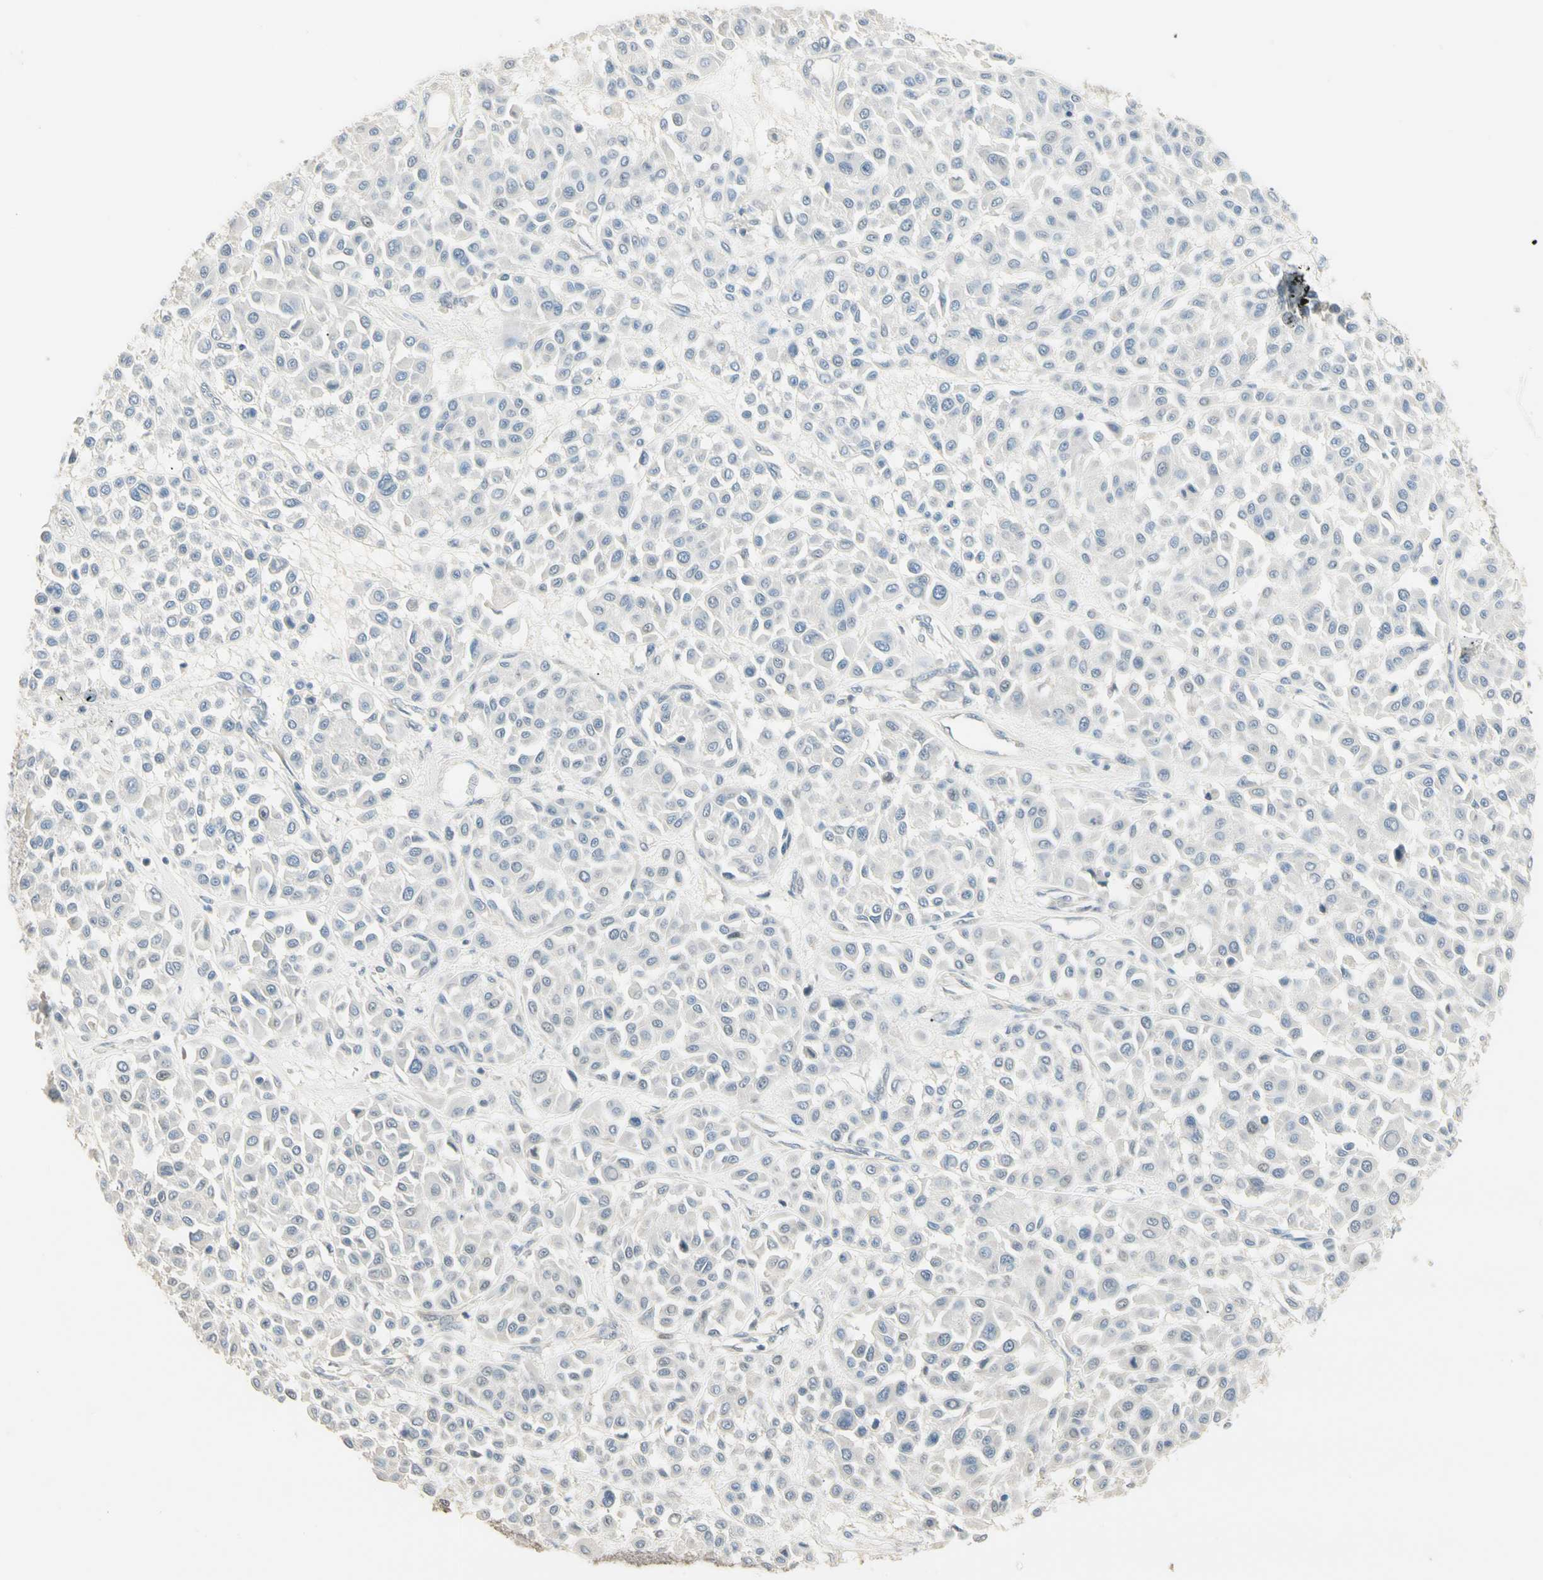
{"staining": {"intensity": "negative", "quantity": "none", "location": "none"}, "tissue": "melanoma", "cell_type": "Tumor cells", "image_type": "cancer", "snomed": [{"axis": "morphology", "description": "Malignant melanoma, Metastatic site"}, {"axis": "topography", "description": "Soft tissue"}], "caption": "Tumor cells show no significant positivity in melanoma.", "gene": "GNE", "patient": {"sex": "male", "age": 41}}